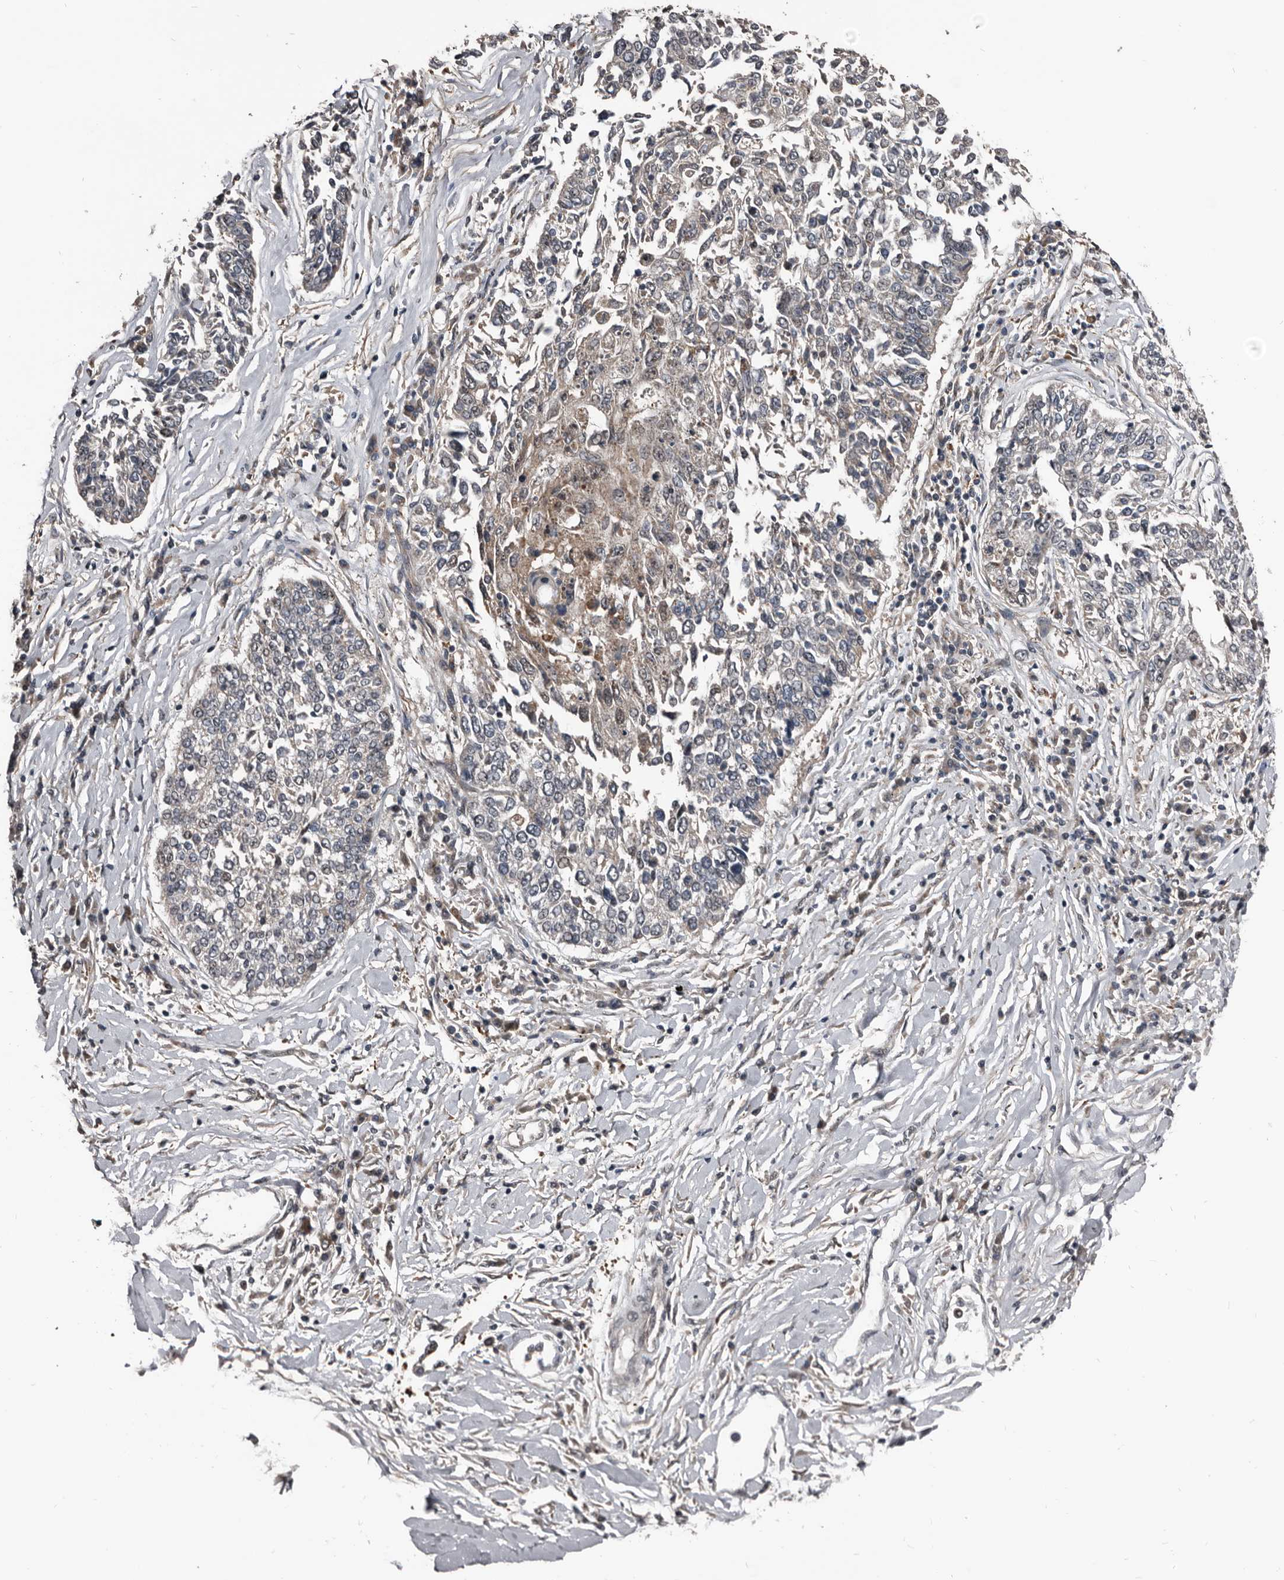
{"staining": {"intensity": "negative", "quantity": "none", "location": "none"}, "tissue": "lung cancer", "cell_type": "Tumor cells", "image_type": "cancer", "snomed": [{"axis": "morphology", "description": "Normal tissue, NOS"}, {"axis": "morphology", "description": "Squamous cell carcinoma, NOS"}, {"axis": "topography", "description": "Cartilage tissue"}, {"axis": "topography", "description": "Bronchus"}, {"axis": "topography", "description": "Lung"}, {"axis": "topography", "description": "Peripheral nerve tissue"}], "caption": "Tumor cells are negative for protein expression in human squamous cell carcinoma (lung).", "gene": "DHPS", "patient": {"sex": "female", "age": 49}}